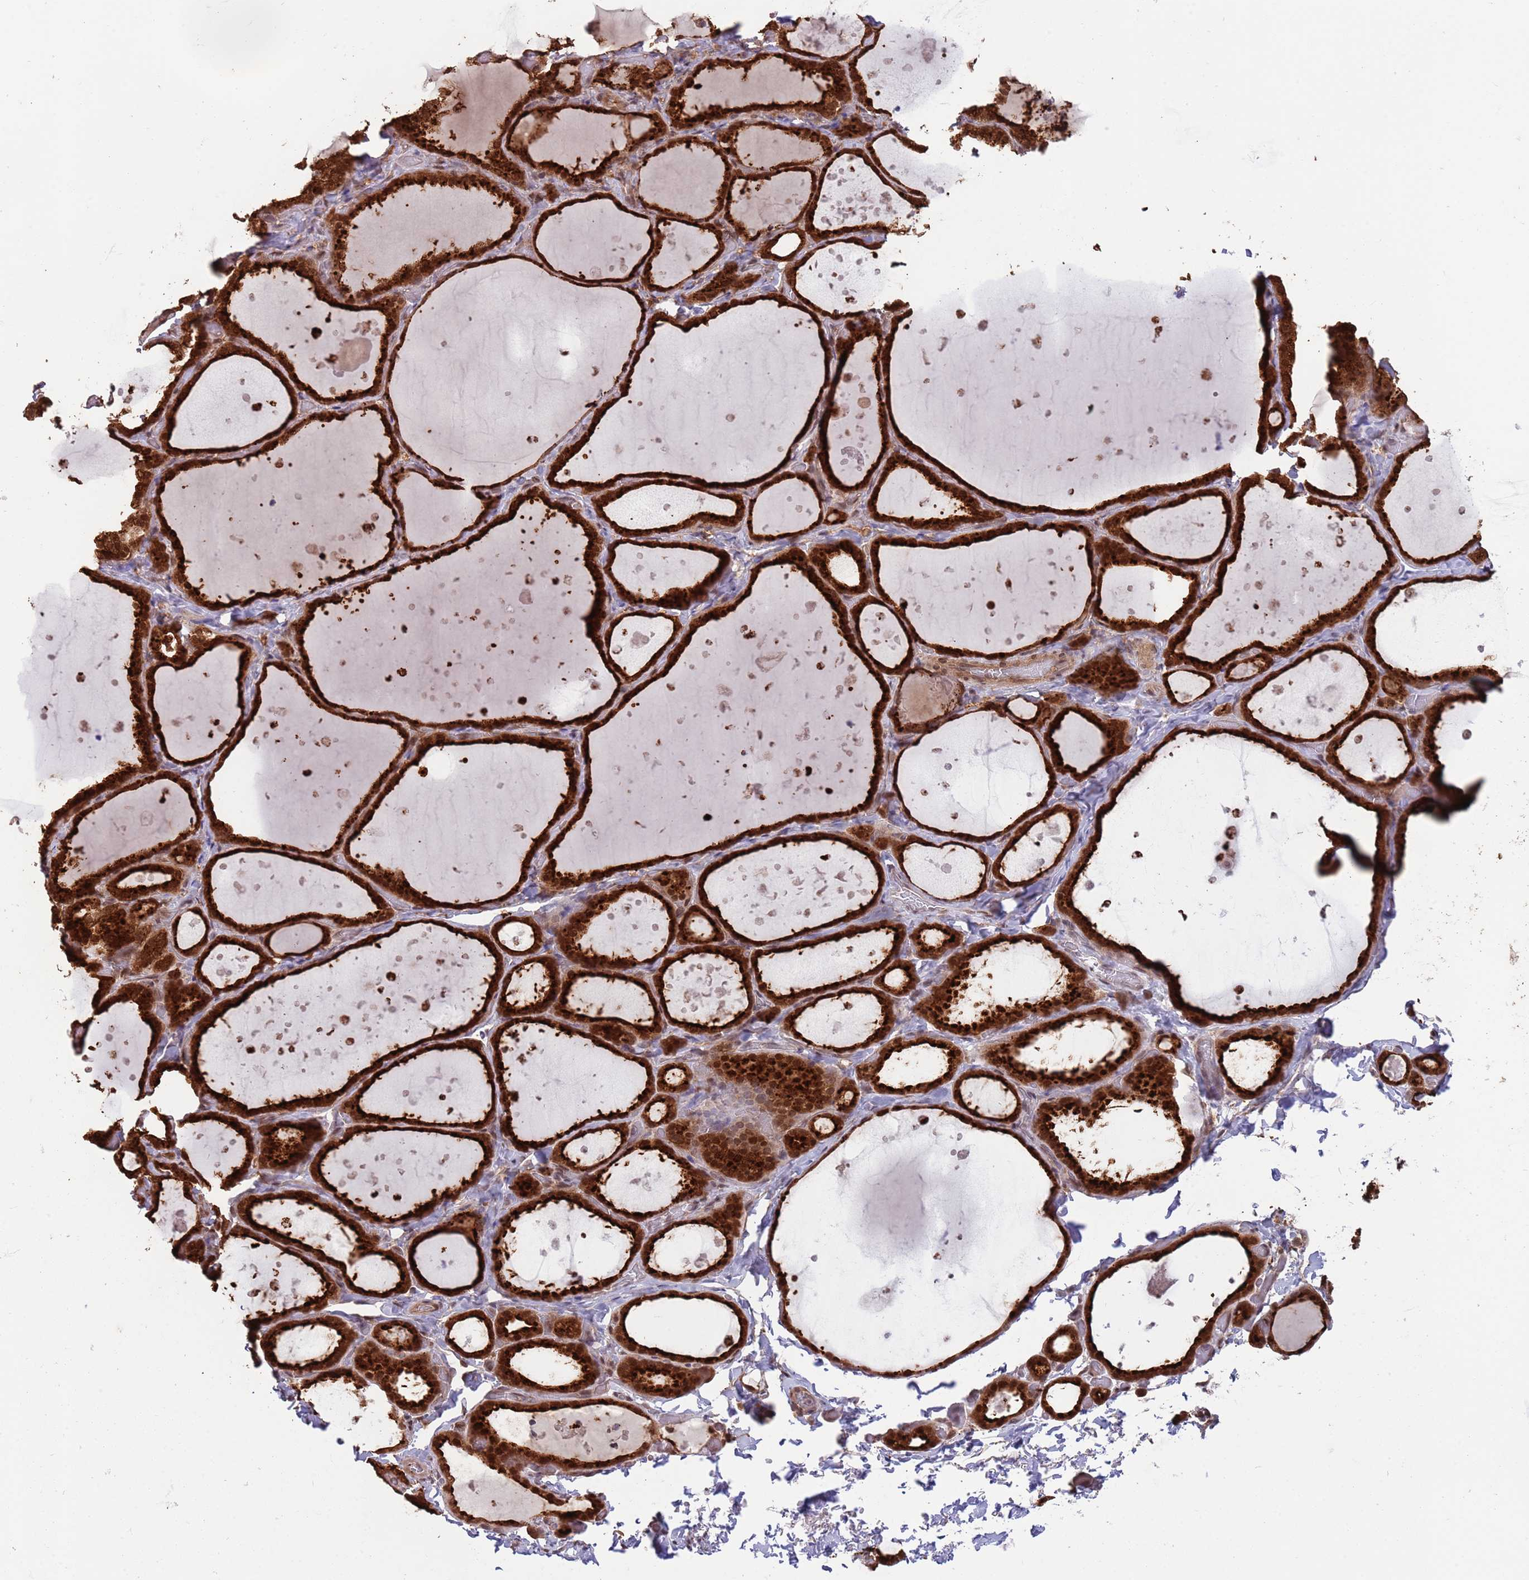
{"staining": {"intensity": "strong", "quantity": ">75%", "location": "cytoplasmic/membranous,nuclear"}, "tissue": "thyroid gland", "cell_type": "Glandular cells", "image_type": "normal", "snomed": [{"axis": "morphology", "description": "Normal tissue, NOS"}, {"axis": "topography", "description": "Thyroid gland"}], "caption": "A brown stain shows strong cytoplasmic/membranous,nuclear positivity of a protein in glandular cells of benign thyroid gland. (DAB (3,3'-diaminobenzidine) = brown stain, brightfield microscopy at high magnification).", "gene": "SALL1", "patient": {"sex": "female", "age": 44}}